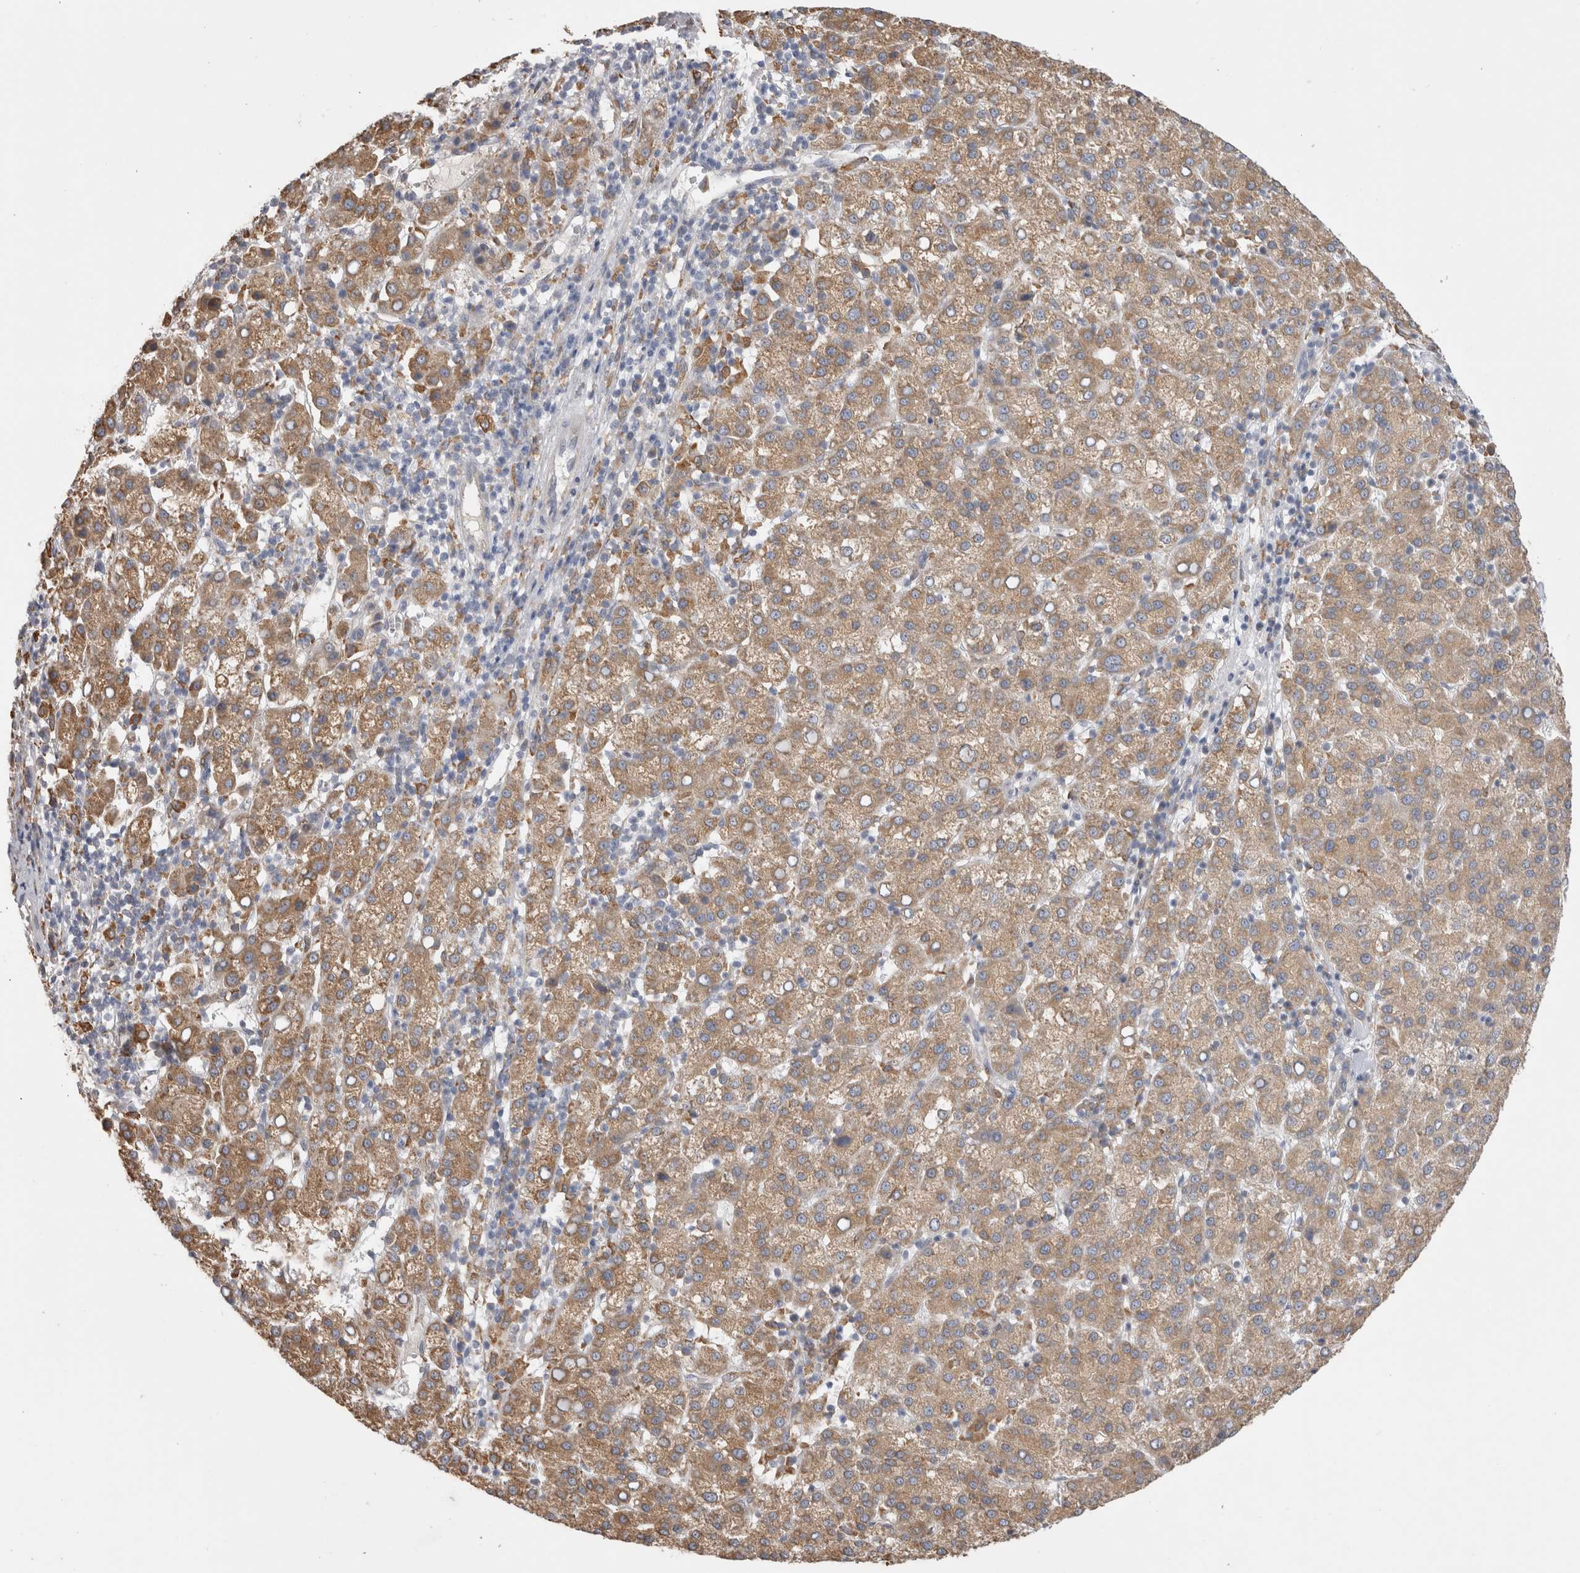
{"staining": {"intensity": "moderate", "quantity": ">75%", "location": "cytoplasmic/membranous"}, "tissue": "liver cancer", "cell_type": "Tumor cells", "image_type": "cancer", "snomed": [{"axis": "morphology", "description": "Carcinoma, Hepatocellular, NOS"}, {"axis": "topography", "description": "Liver"}], "caption": "This histopathology image demonstrates liver cancer (hepatocellular carcinoma) stained with IHC to label a protein in brown. The cytoplasmic/membranous of tumor cells show moderate positivity for the protein. Nuclei are counter-stained blue.", "gene": "LRPAP1", "patient": {"sex": "female", "age": 58}}